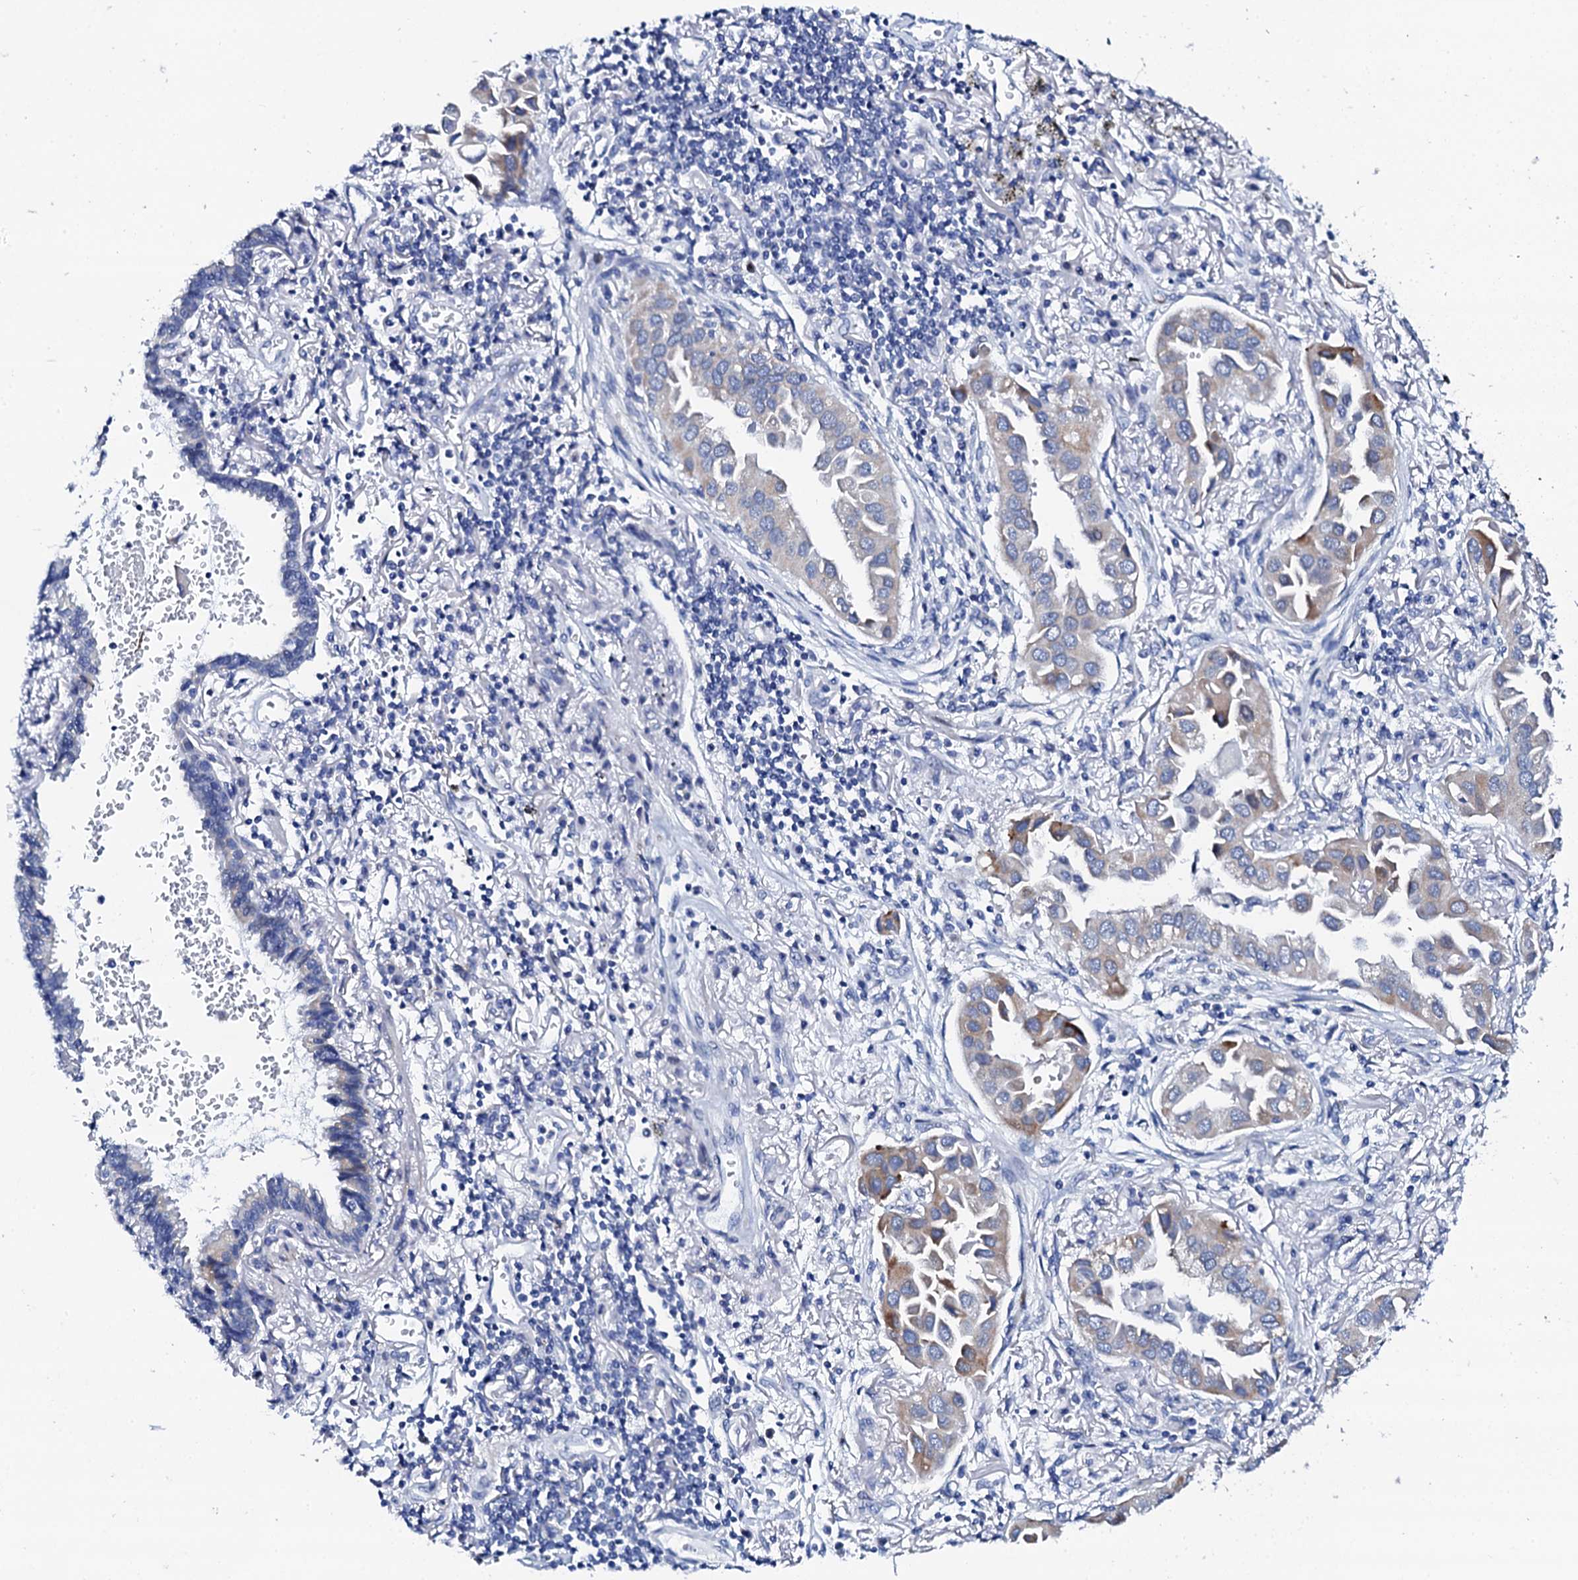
{"staining": {"intensity": "weak", "quantity": "<25%", "location": "cytoplasmic/membranous"}, "tissue": "lung cancer", "cell_type": "Tumor cells", "image_type": "cancer", "snomed": [{"axis": "morphology", "description": "Adenocarcinoma, NOS"}, {"axis": "topography", "description": "Lung"}], "caption": "Immunohistochemistry of human lung adenocarcinoma reveals no positivity in tumor cells.", "gene": "NUDT13", "patient": {"sex": "female", "age": 76}}